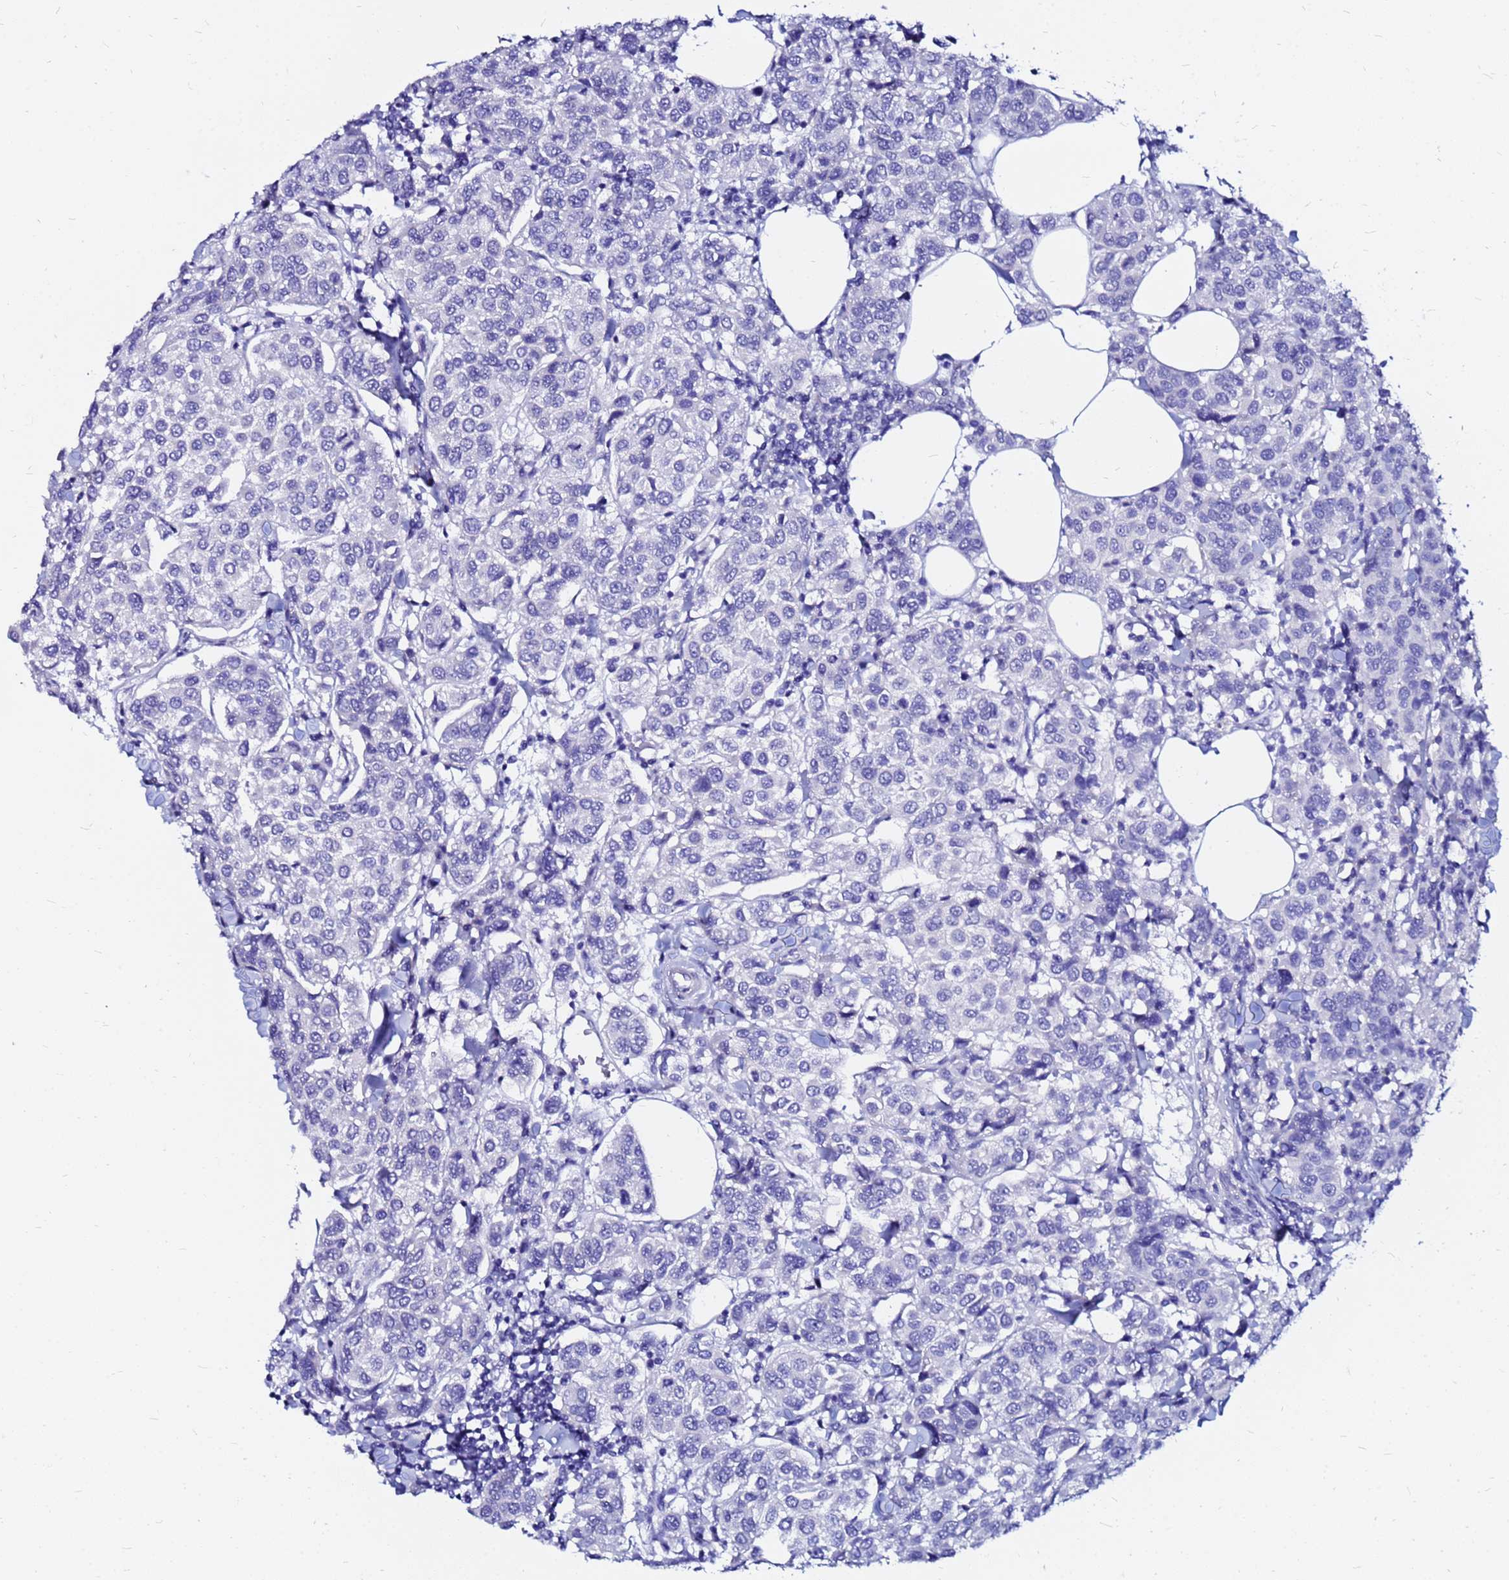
{"staining": {"intensity": "negative", "quantity": "none", "location": "none"}, "tissue": "breast cancer", "cell_type": "Tumor cells", "image_type": "cancer", "snomed": [{"axis": "morphology", "description": "Duct carcinoma"}, {"axis": "topography", "description": "Breast"}], "caption": "A high-resolution photomicrograph shows IHC staining of breast infiltrating ductal carcinoma, which exhibits no significant positivity in tumor cells.", "gene": "PPP1R14C", "patient": {"sex": "female", "age": 55}}